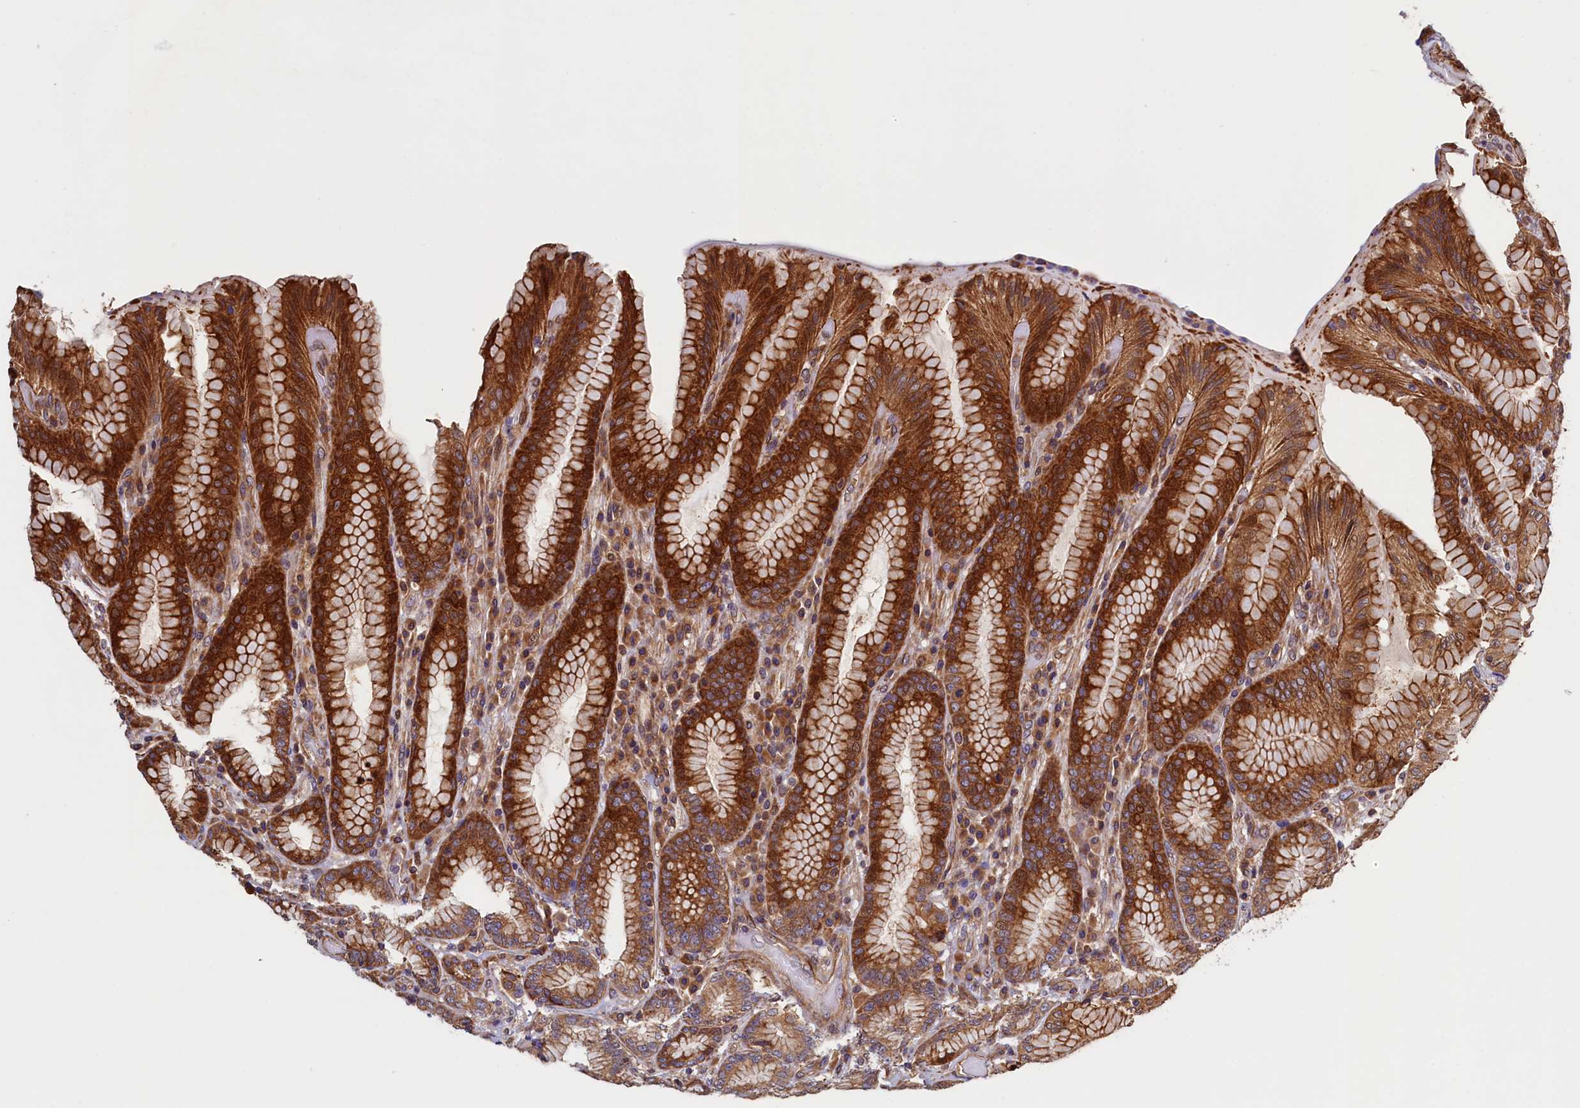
{"staining": {"intensity": "strong", "quantity": ">75%", "location": "cytoplasmic/membranous"}, "tissue": "stomach", "cell_type": "Glandular cells", "image_type": "normal", "snomed": [{"axis": "morphology", "description": "Normal tissue, NOS"}, {"axis": "topography", "description": "Stomach, upper"}, {"axis": "topography", "description": "Stomach, lower"}], "caption": "Brown immunohistochemical staining in normal stomach shows strong cytoplasmic/membranous expression in about >75% of glandular cells. The staining was performed using DAB (3,3'-diaminobenzidine), with brown indicating positive protein expression. Nuclei are stained blue with hematoxylin.", "gene": "ATXN2L", "patient": {"sex": "female", "age": 76}}